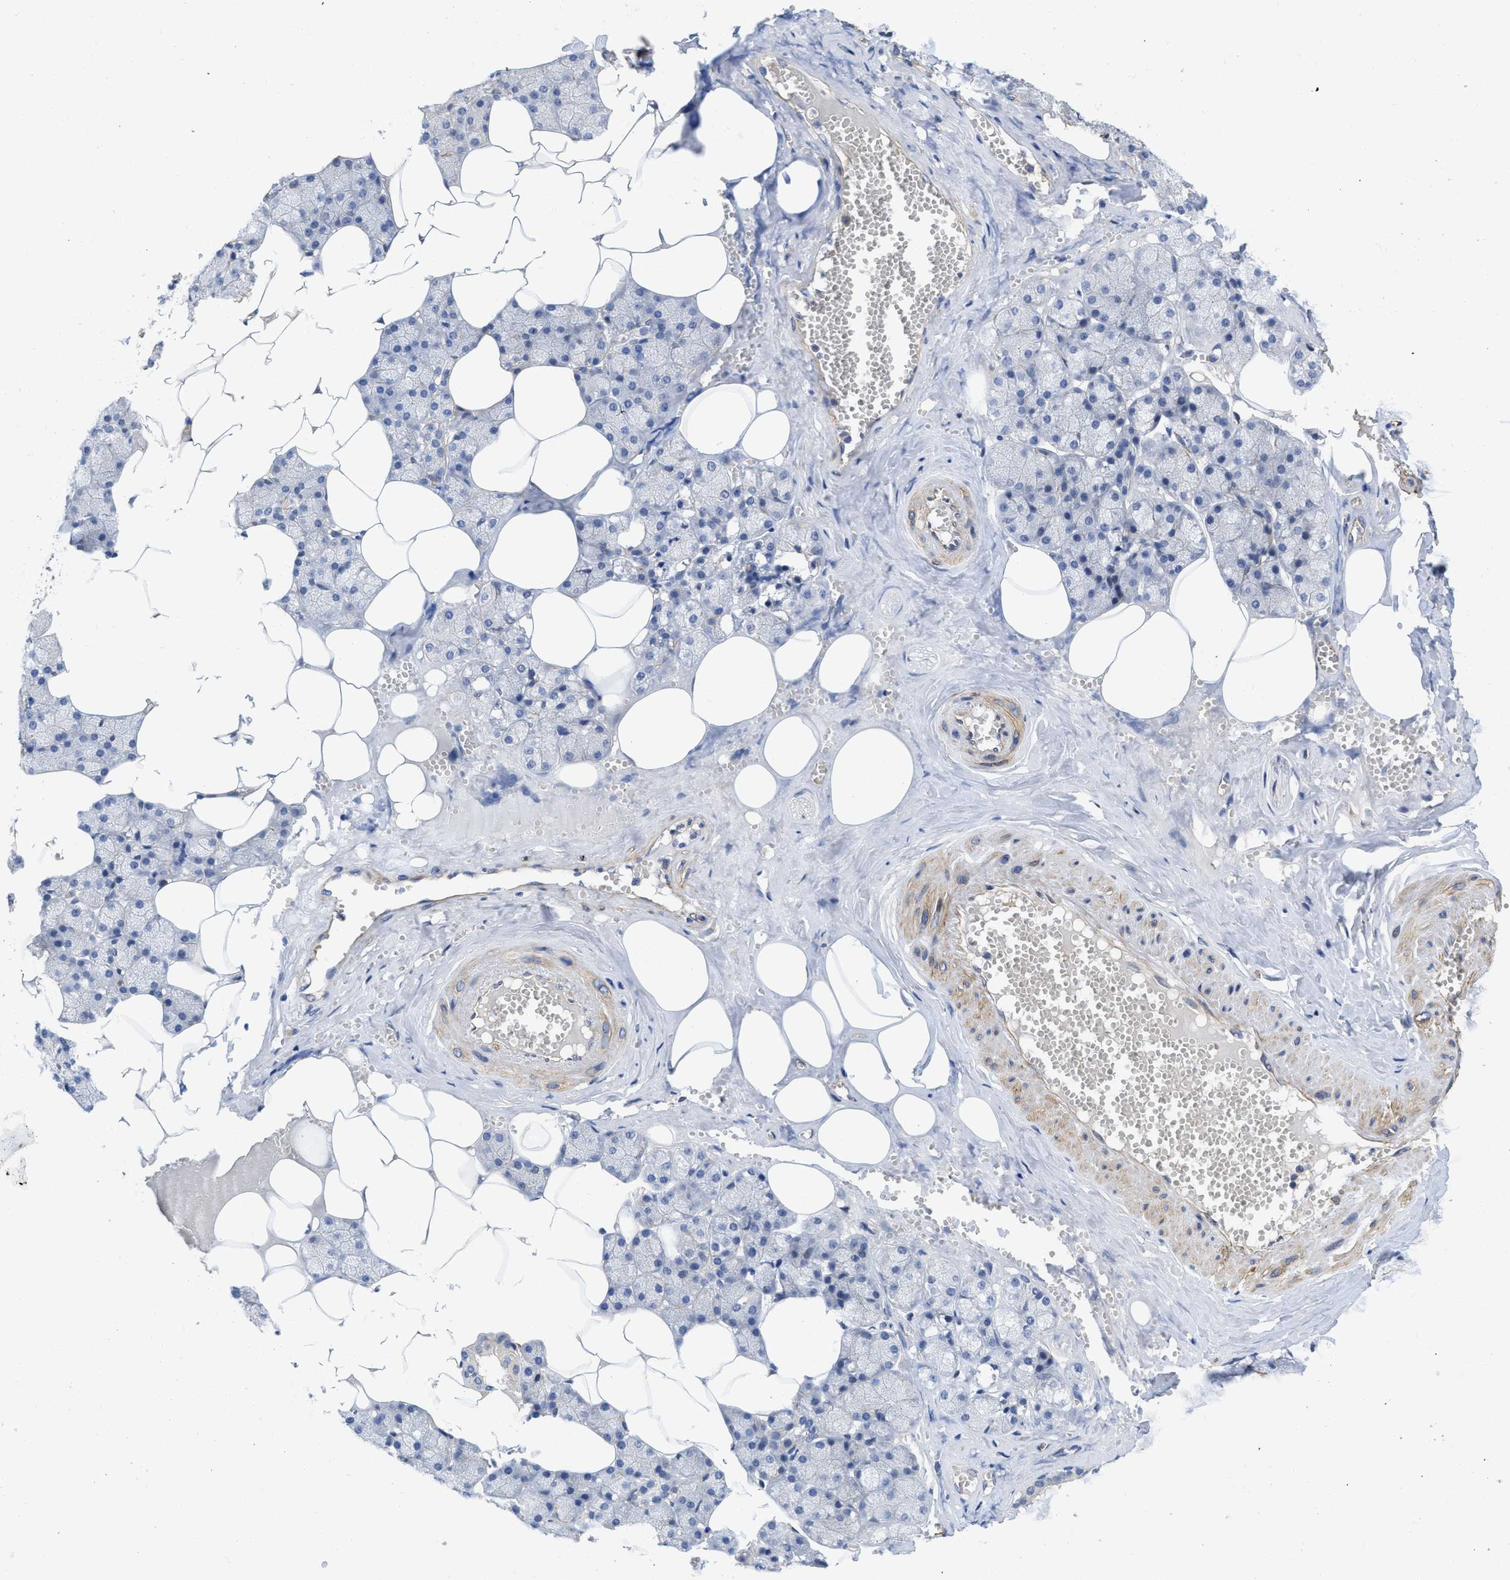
{"staining": {"intensity": "negative", "quantity": "none", "location": "none"}, "tissue": "salivary gland", "cell_type": "Glandular cells", "image_type": "normal", "snomed": [{"axis": "morphology", "description": "Normal tissue, NOS"}, {"axis": "topography", "description": "Salivary gland"}], "caption": "Histopathology image shows no significant protein positivity in glandular cells of benign salivary gland. (Brightfield microscopy of DAB IHC at high magnification).", "gene": "ARHGEF26", "patient": {"sex": "male", "age": 62}}